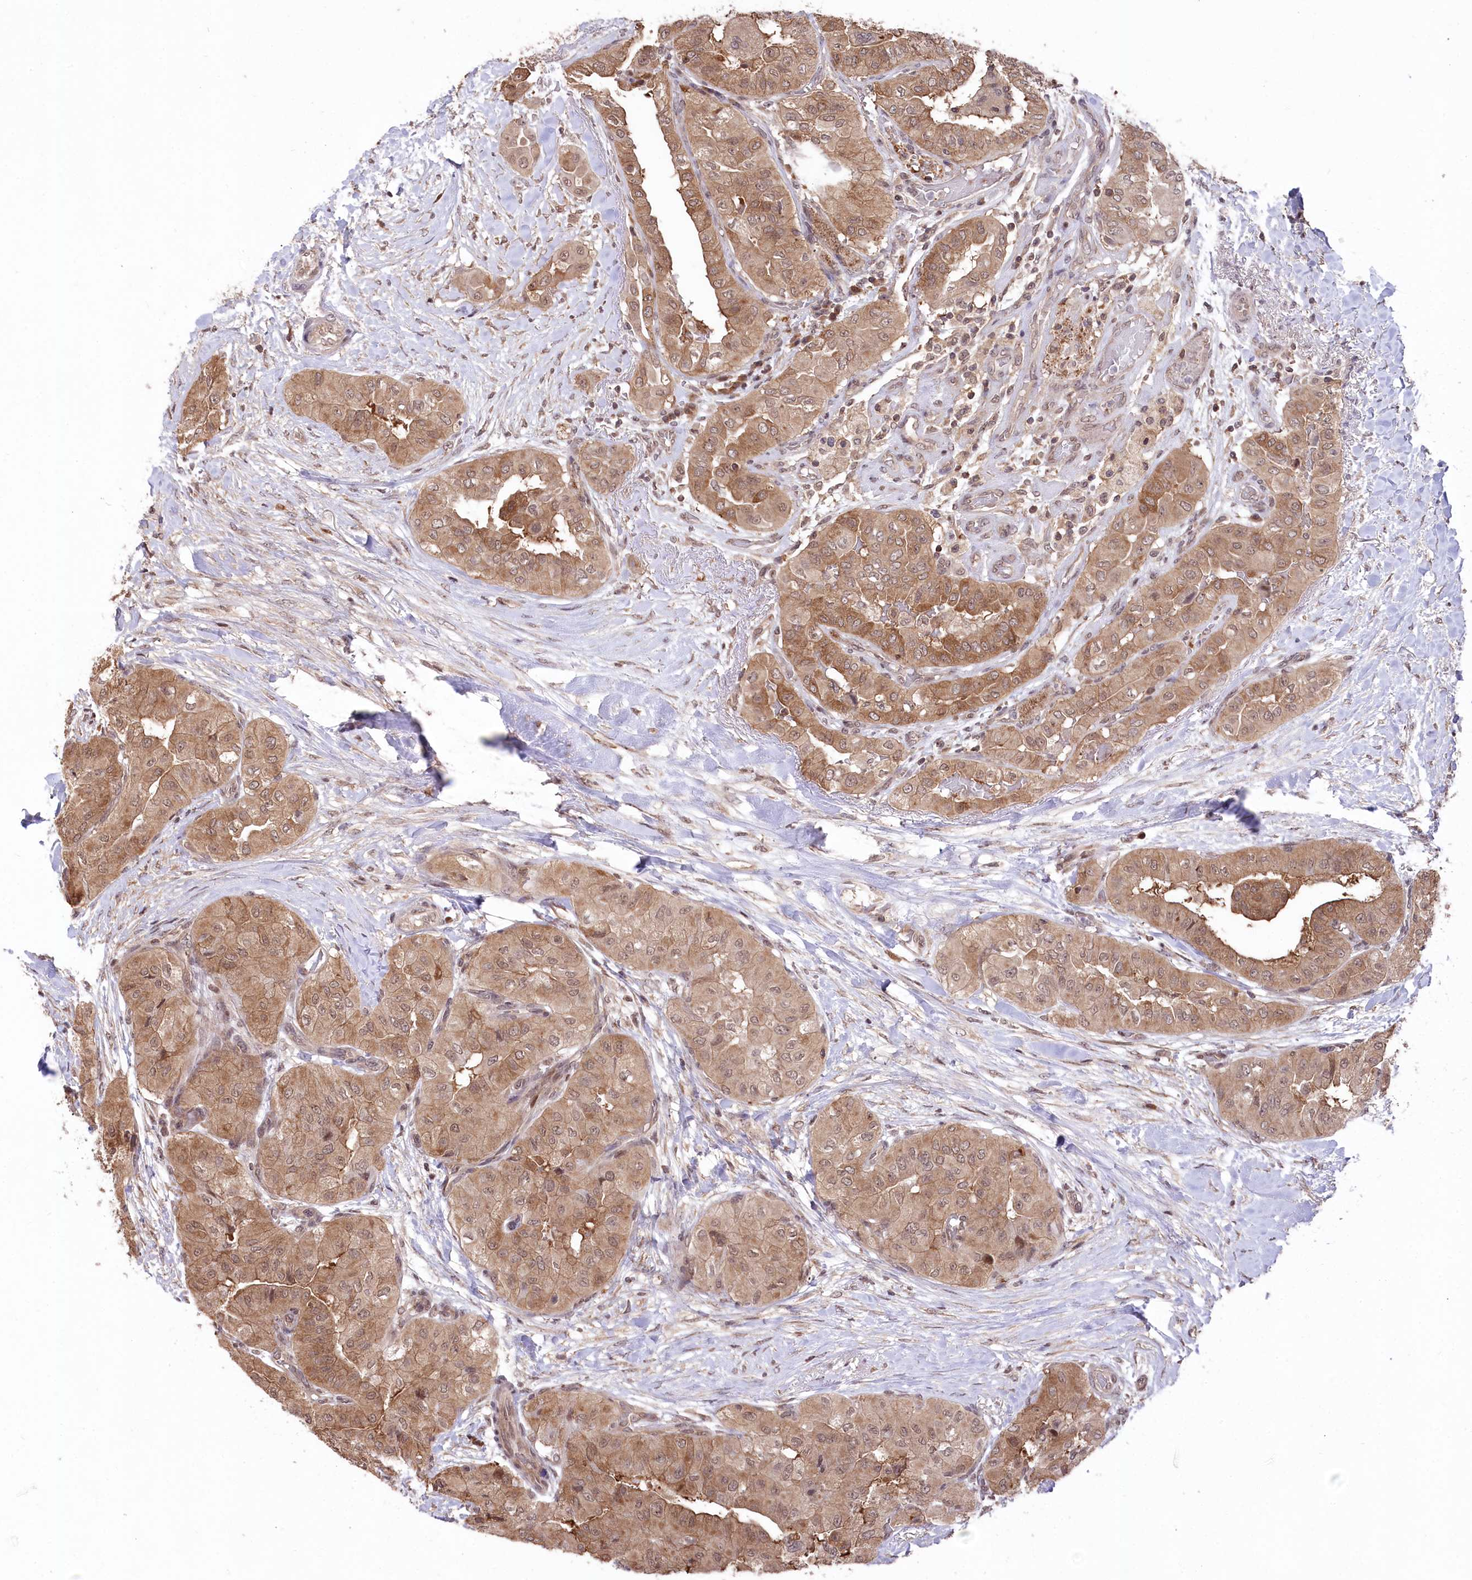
{"staining": {"intensity": "moderate", "quantity": ">75%", "location": "cytoplasmic/membranous"}, "tissue": "thyroid cancer", "cell_type": "Tumor cells", "image_type": "cancer", "snomed": [{"axis": "morphology", "description": "Papillary adenocarcinoma, NOS"}, {"axis": "topography", "description": "Thyroid gland"}], "caption": "Thyroid cancer was stained to show a protein in brown. There is medium levels of moderate cytoplasmic/membranous positivity in about >75% of tumor cells.", "gene": "CCSER2", "patient": {"sex": "female", "age": 59}}